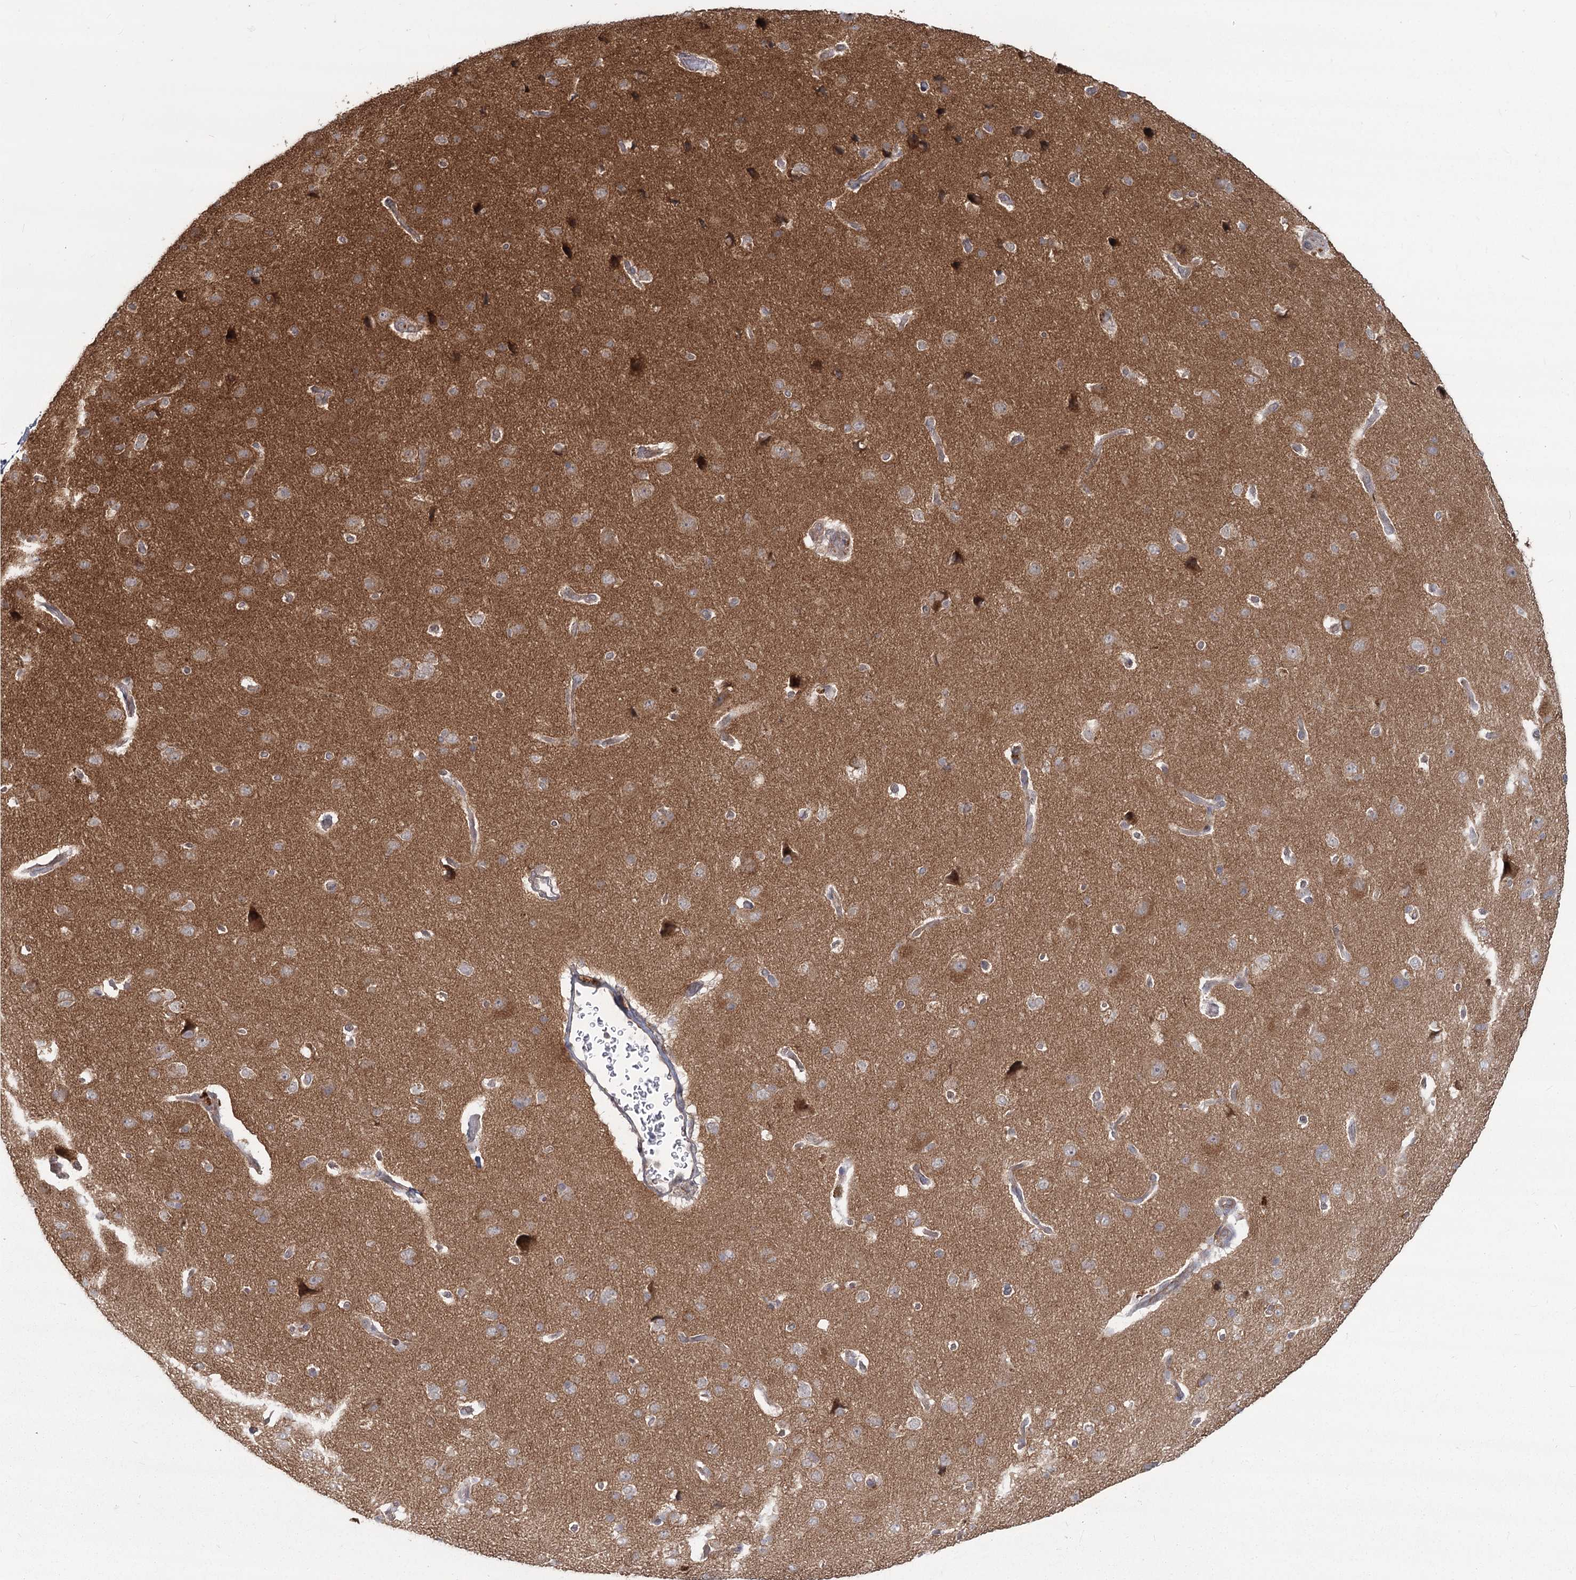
{"staining": {"intensity": "weak", "quantity": "25%-75%", "location": "cytoplasmic/membranous"}, "tissue": "cerebral cortex", "cell_type": "Endothelial cells", "image_type": "normal", "snomed": [{"axis": "morphology", "description": "Normal tissue, NOS"}, {"axis": "topography", "description": "Cerebral cortex"}], "caption": "The immunohistochemical stain shows weak cytoplasmic/membranous expression in endothelial cells of benign cerebral cortex. The protein of interest is stained brown, and the nuclei are stained in blue (DAB IHC with brightfield microscopy, high magnification).", "gene": "AP2M1", "patient": {"sex": "male", "age": 62}}